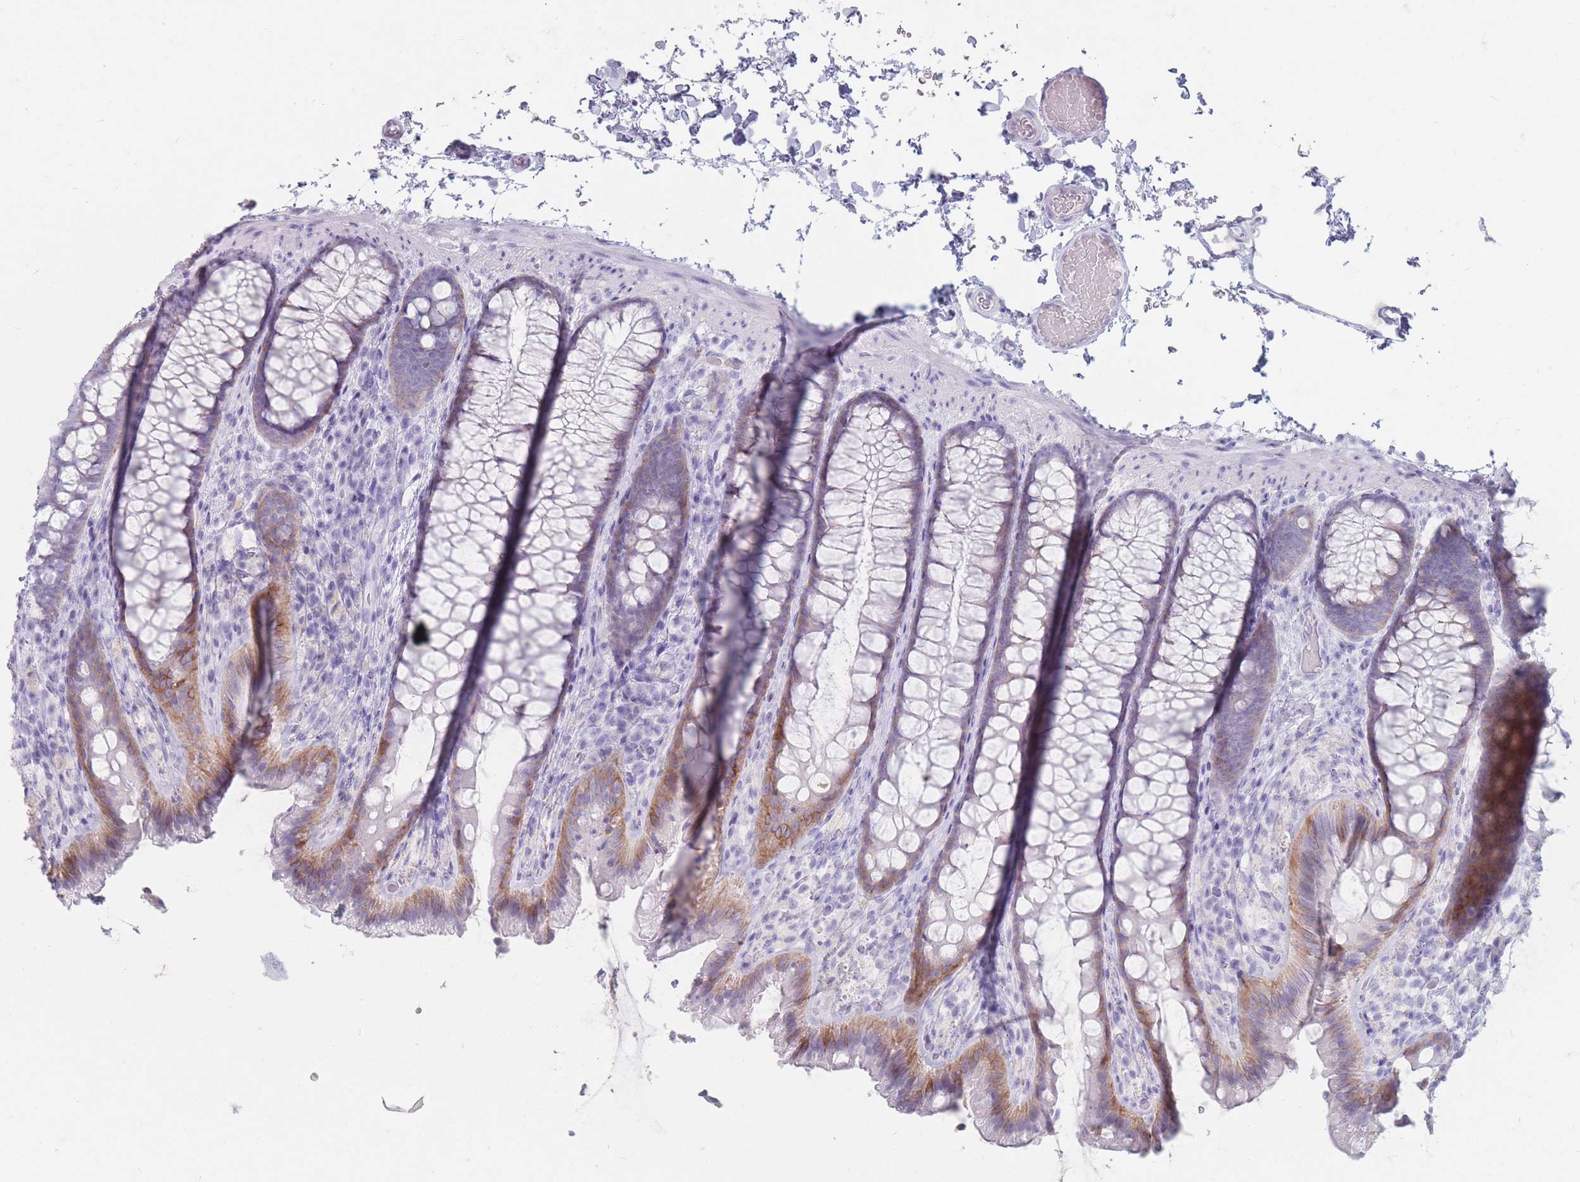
{"staining": {"intensity": "negative", "quantity": "none", "location": "none"}, "tissue": "colon", "cell_type": "Endothelial cells", "image_type": "normal", "snomed": [{"axis": "morphology", "description": "Normal tissue, NOS"}, {"axis": "topography", "description": "Colon"}], "caption": "IHC of unremarkable colon displays no positivity in endothelial cells.", "gene": "ST3GAL5", "patient": {"sex": "male", "age": 46}}